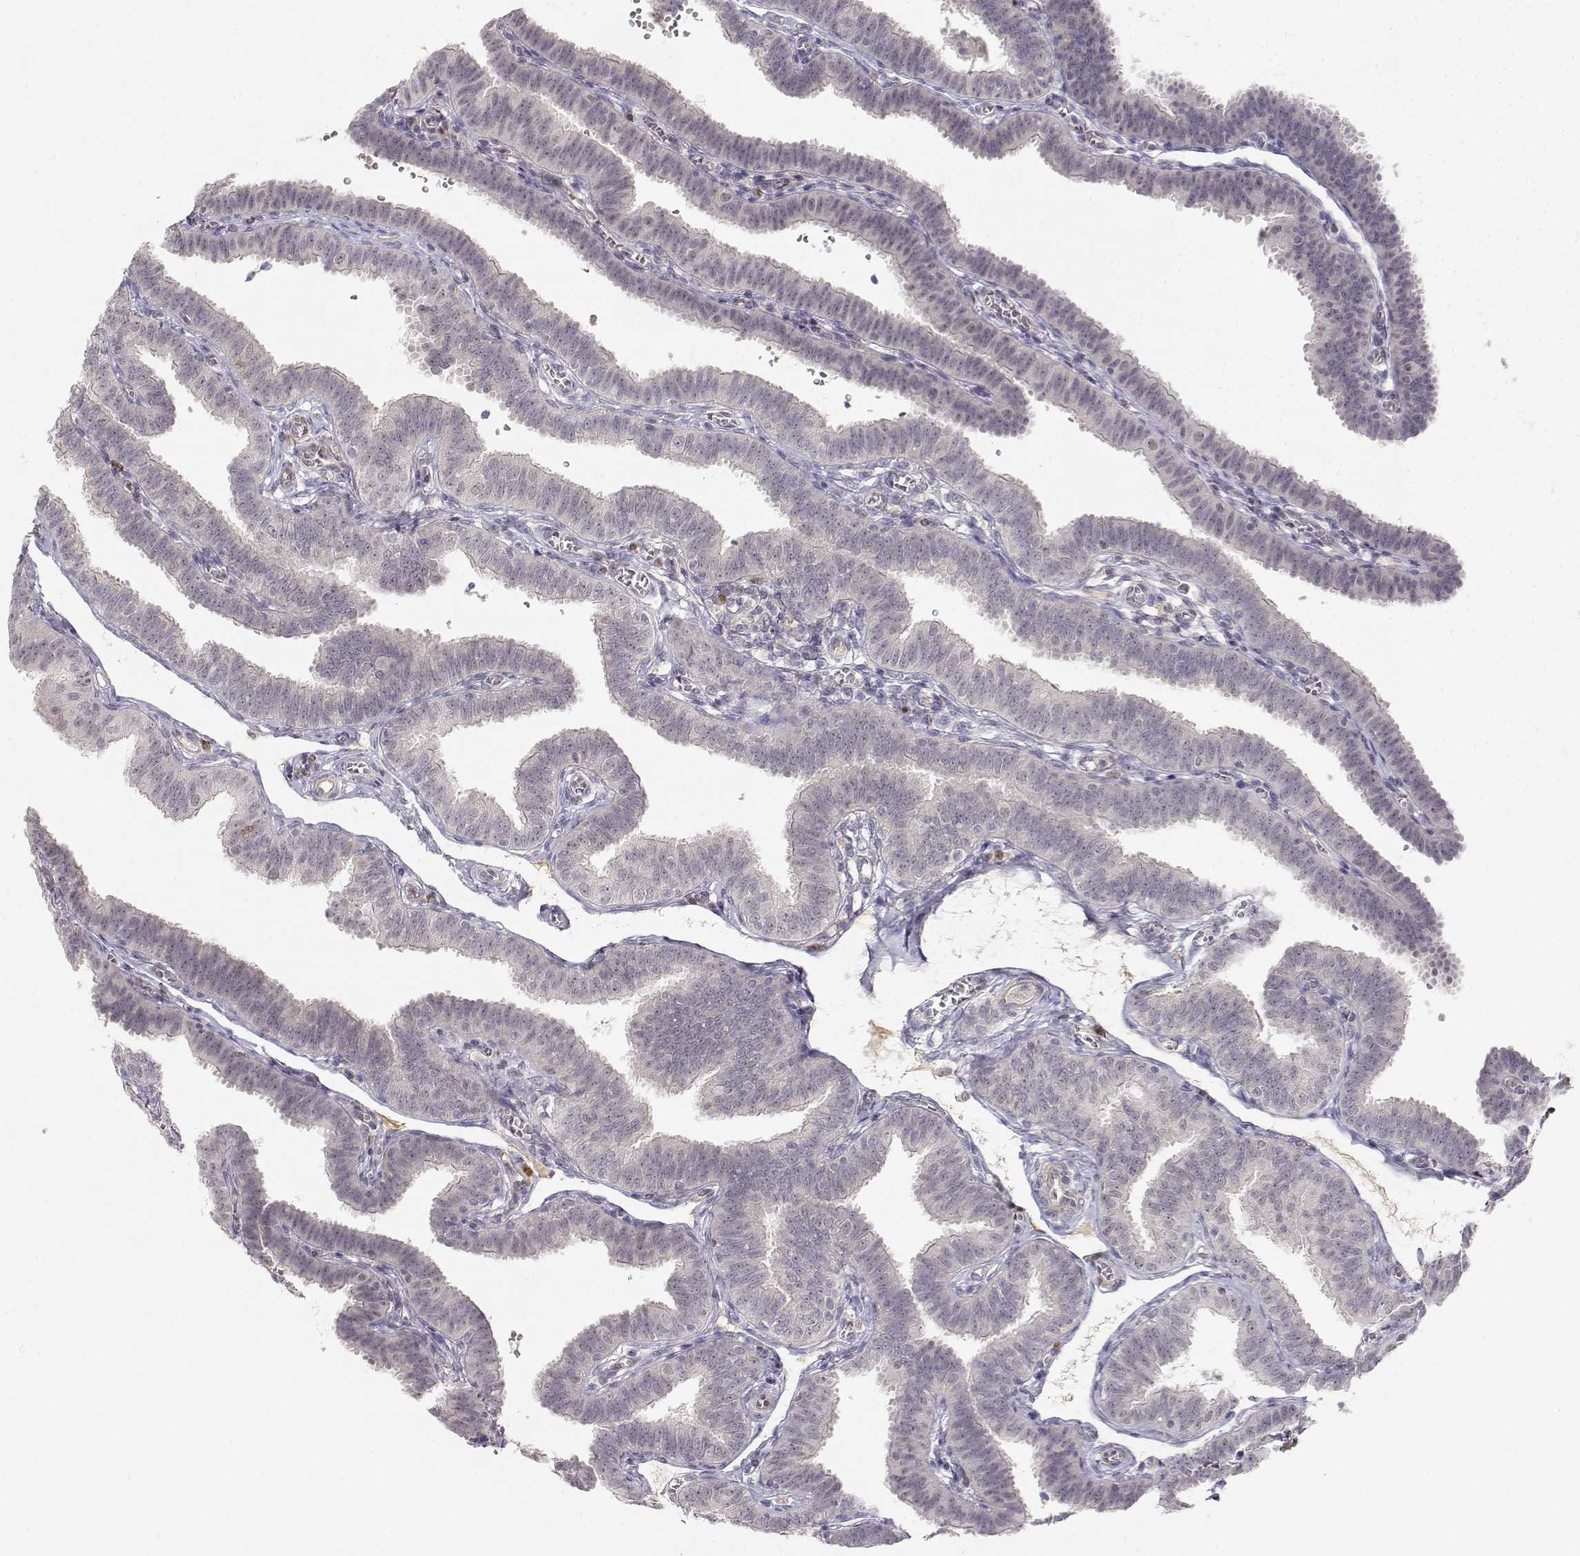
{"staining": {"intensity": "negative", "quantity": "none", "location": "none"}, "tissue": "fallopian tube", "cell_type": "Glandular cells", "image_type": "normal", "snomed": [{"axis": "morphology", "description": "Normal tissue, NOS"}, {"axis": "topography", "description": "Fallopian tube"}], "caption": "Normal fallopian tube was stained to show a protein in brown. There is no significant staining in glandular cells. (DAB immunohistochemistry (IHC) with hematoxylin counter stain).", "gene": "EAF2", "patient": {"sex": "female", "age": 25}}